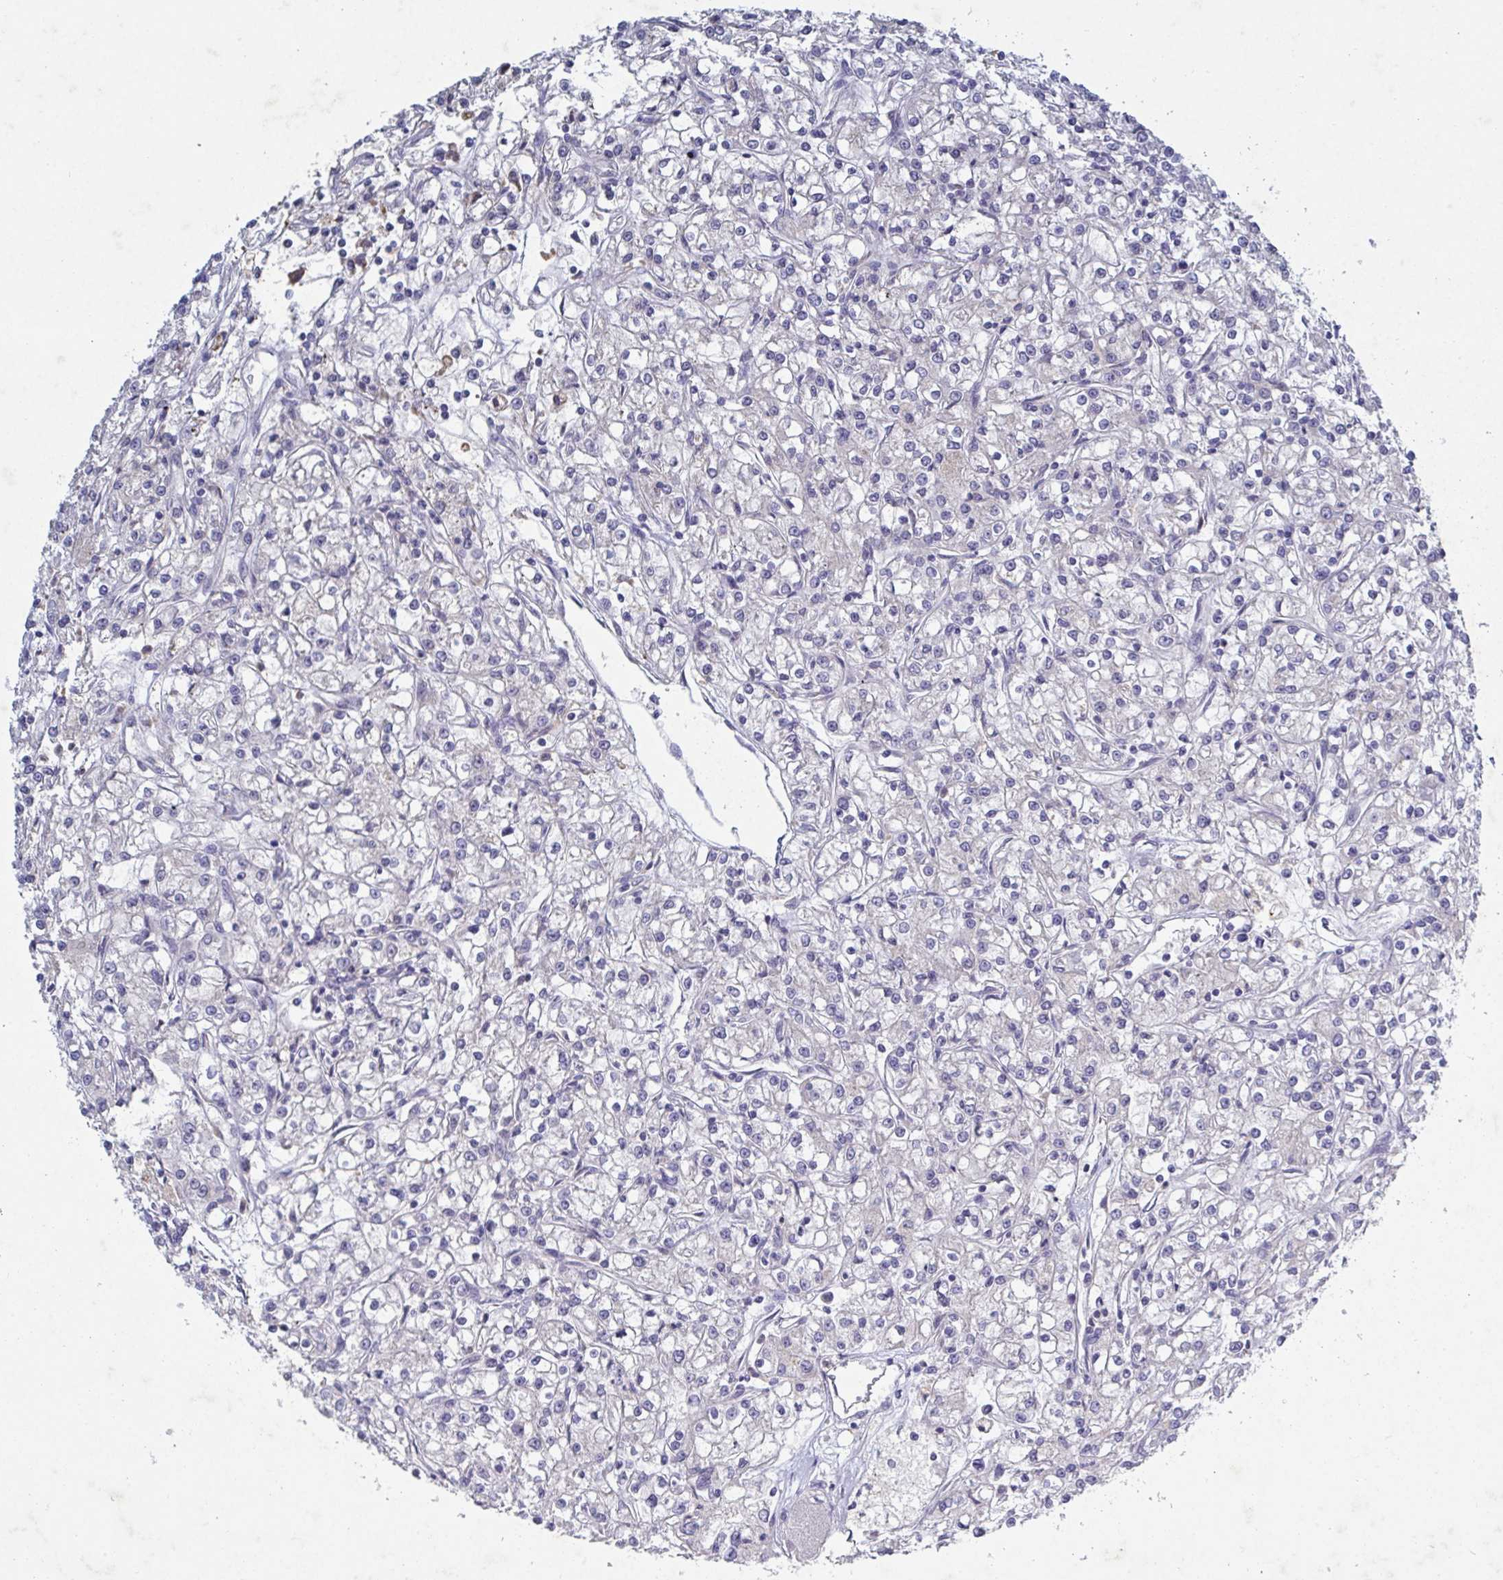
{"staining": {"intensity": "negative", "quantity": "none", "location": "none"}, "tissue": "renal cancer", "cell_type": "Tumor cells", "image_type": "cancer", "snomed": [{"axis": "morphology", "description": "Adenocarcinoma, NOS"}, {"axis": "topography", "description": "Kidney"}], "caption": "A high-resolution photomicrograph shows immunohistochemistry (IHC) staining of renal cancer, which exhibits no significant staining in tumor cells.", "gene": "GALNT13", "patient": {"sex": "female", "age": 59}}